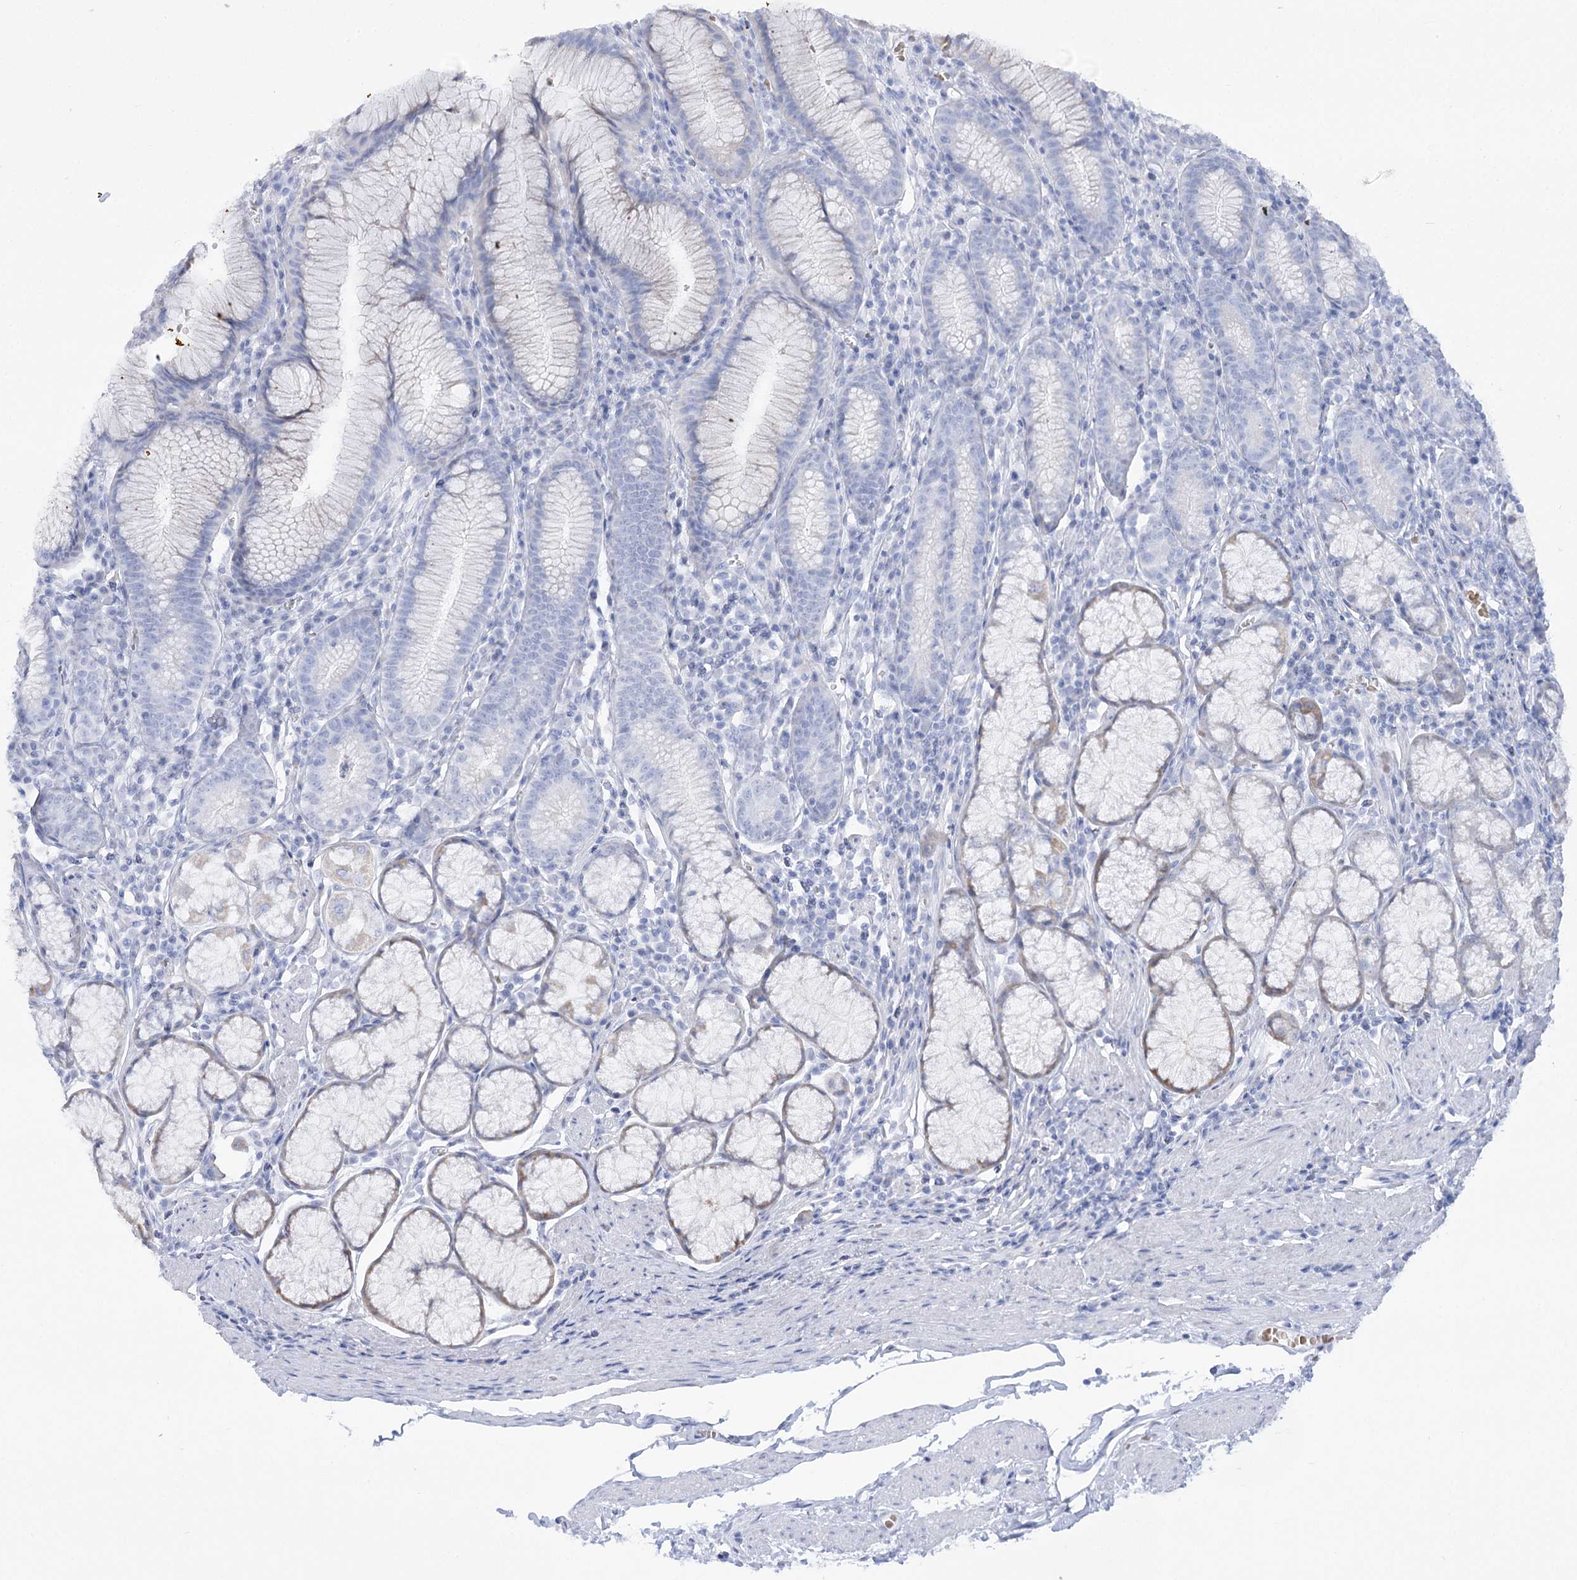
{"staining": {"intensity": "weak", "quantity": "<25%", "location": "cytoplasmic/membranous"}, "tissue": "stomach", "cell_type": "Glandular cells", "image_type": "normal", "snomed": [{"axis": "morphology", "description": "Normal tissue, NOS"}, {"axis": "topography", "description": "Stomach"}], "caption": "High power microscopy histopathology image of an immunohistochemistry (IHC) image of normal stomach, revealing no significant positivity in glandular cells.", "gene": "SIAE", "patient": {"sex": "male", "age": 55}}